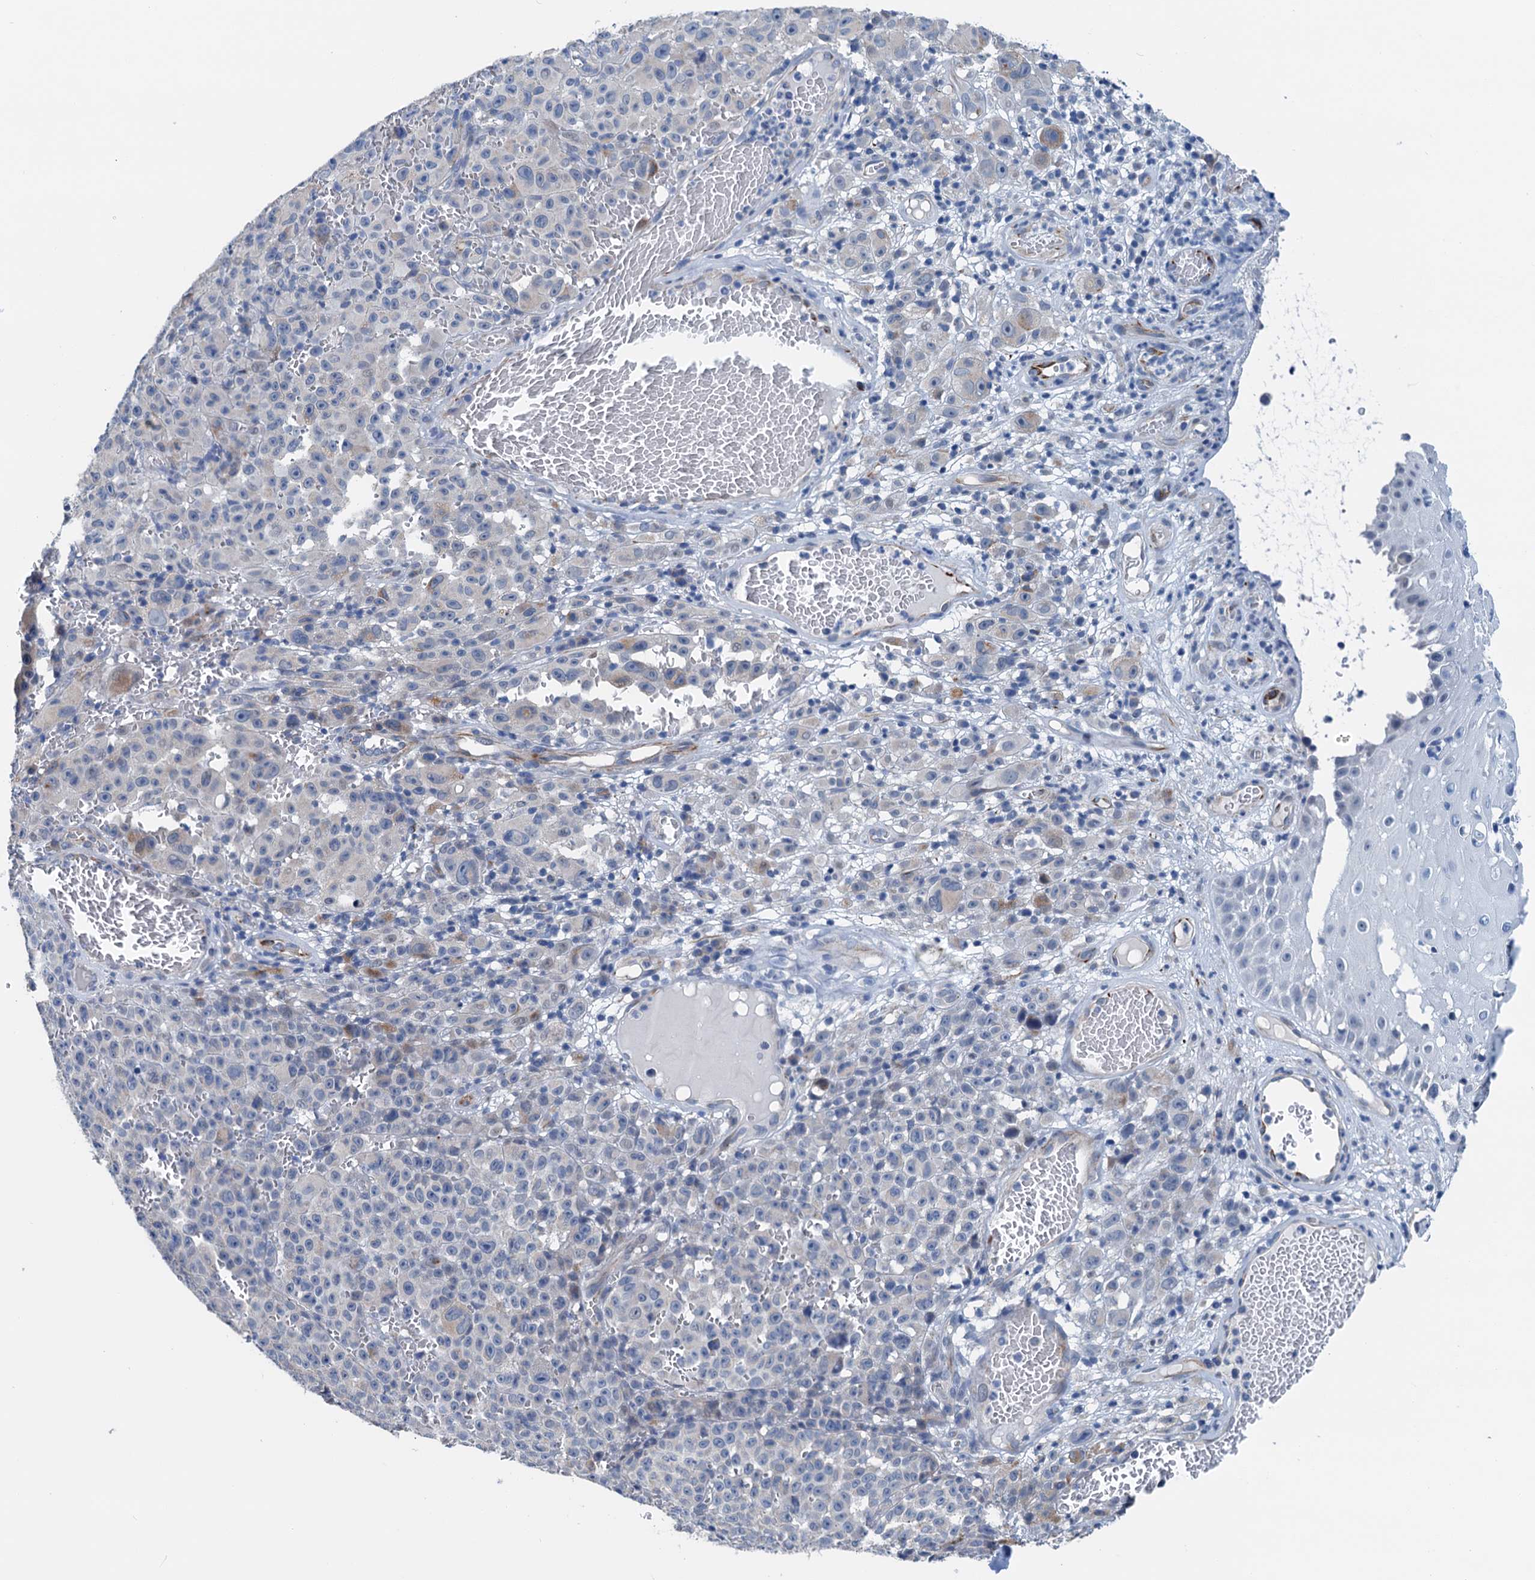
{"staining": {"intensity": "negative", "quantity": "none", "location": "none"}, "tissue": "melanoma", "cell_type": "Tumor cells", "image_type": "cancer", "snomed": [{"axis": "morphology", "description": "Malignant melanoma, NOS"}, {"axis": "topography", "description": "Skin"}], "caption": "Photomicrograph shows no protein expression in tumor cells of melanoma tissue.", "gene": "ELAC1", "patient": {"sex": "female", "age": 82}}